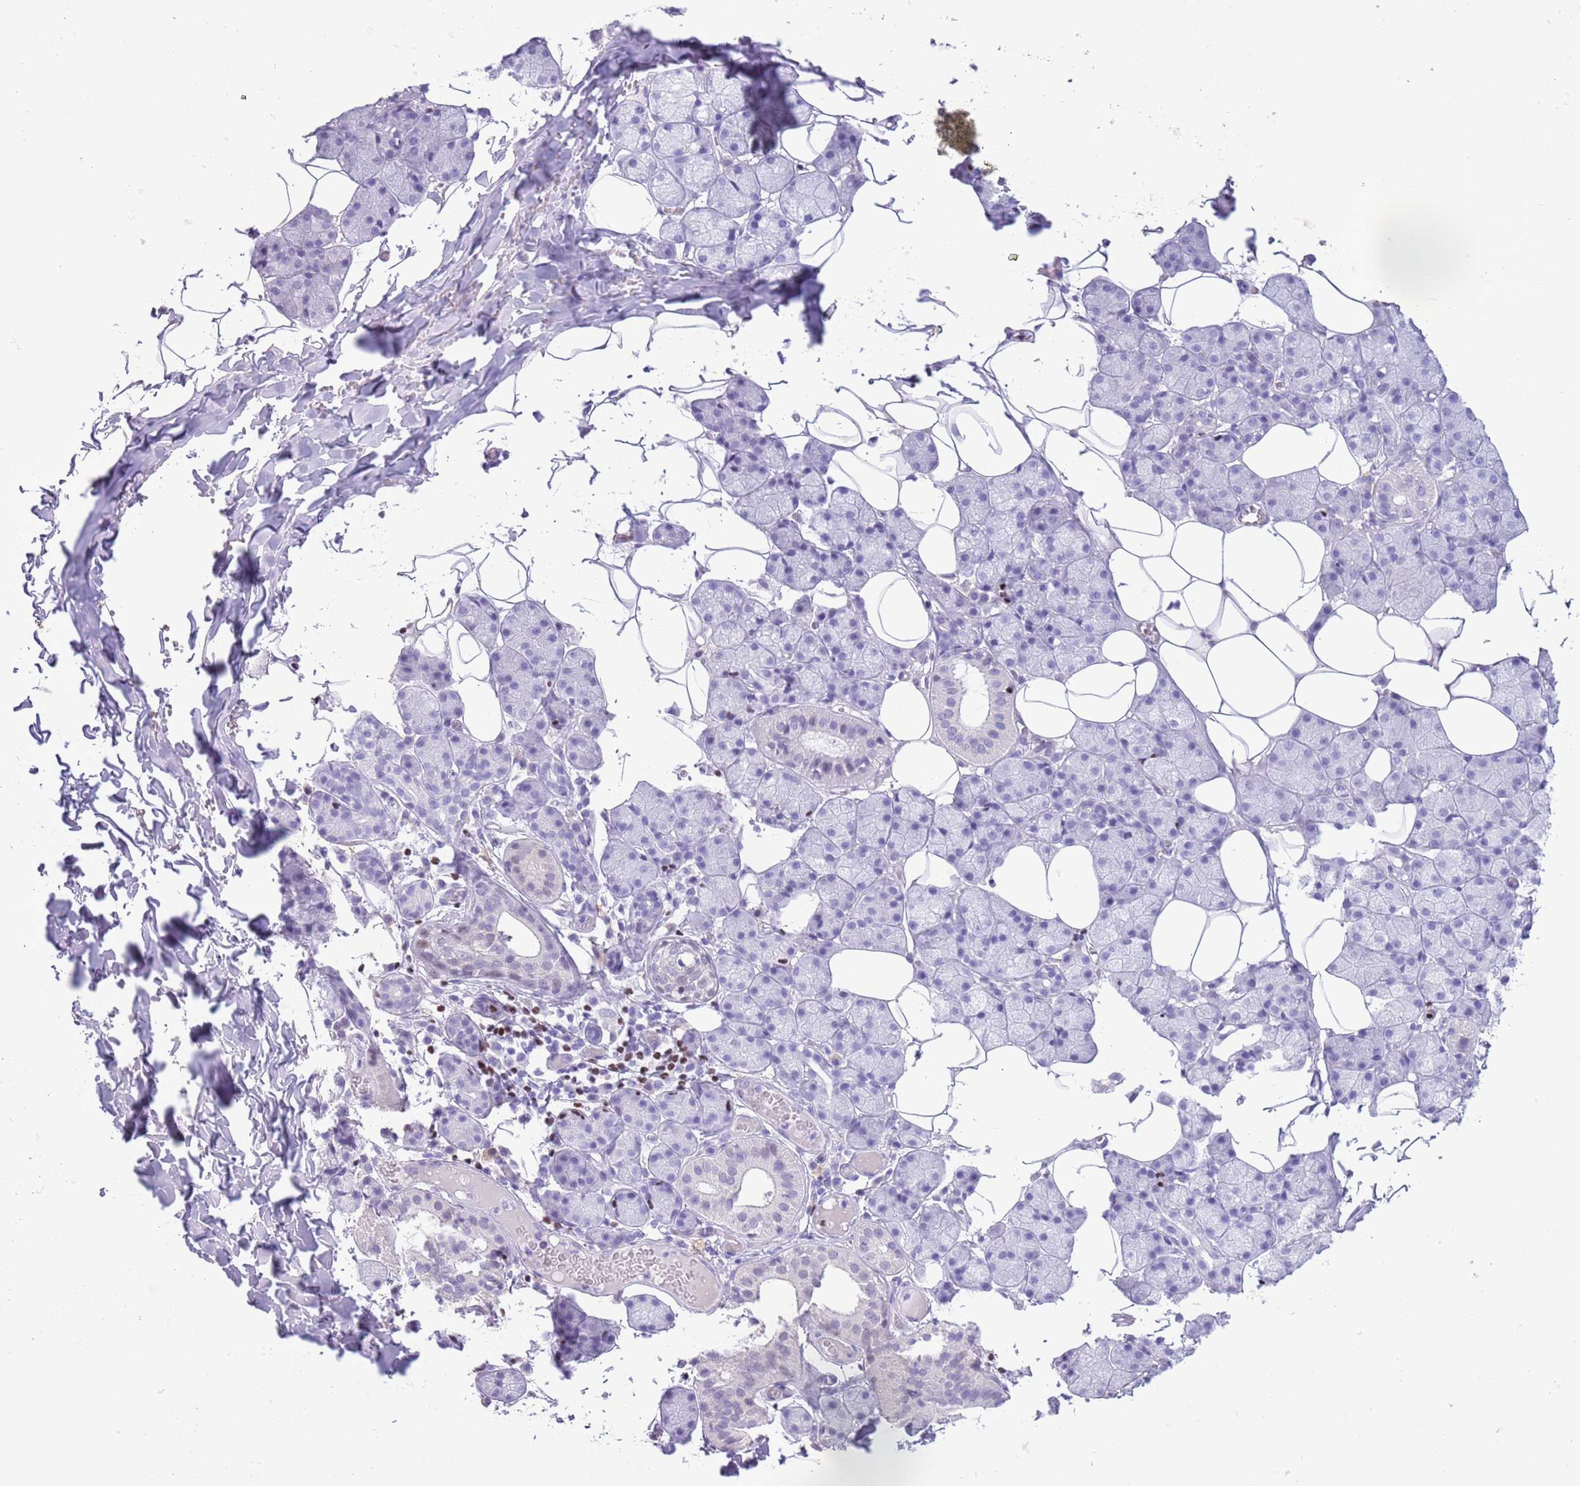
{"staining": {"intensity": "negative", "quantity": "none", "location": "none"}, "tissue": "salivary gland", "cell_type": "Glandular cells", "image_type": "normal", "snomed": [{"axis": "morphology", "description": "Normal tissue, NOS"}, {"axis": "topography", "description": "Salivary gland"}], "caption": "Glandular cells show no significant expression in unremarkable salivary gland. The staining is performed using DAB brown chromogen with nuclei counter-stained in using hematoxylin.", "gene": "BCL11B", "patient": {"sex": "female", "age": 33}}